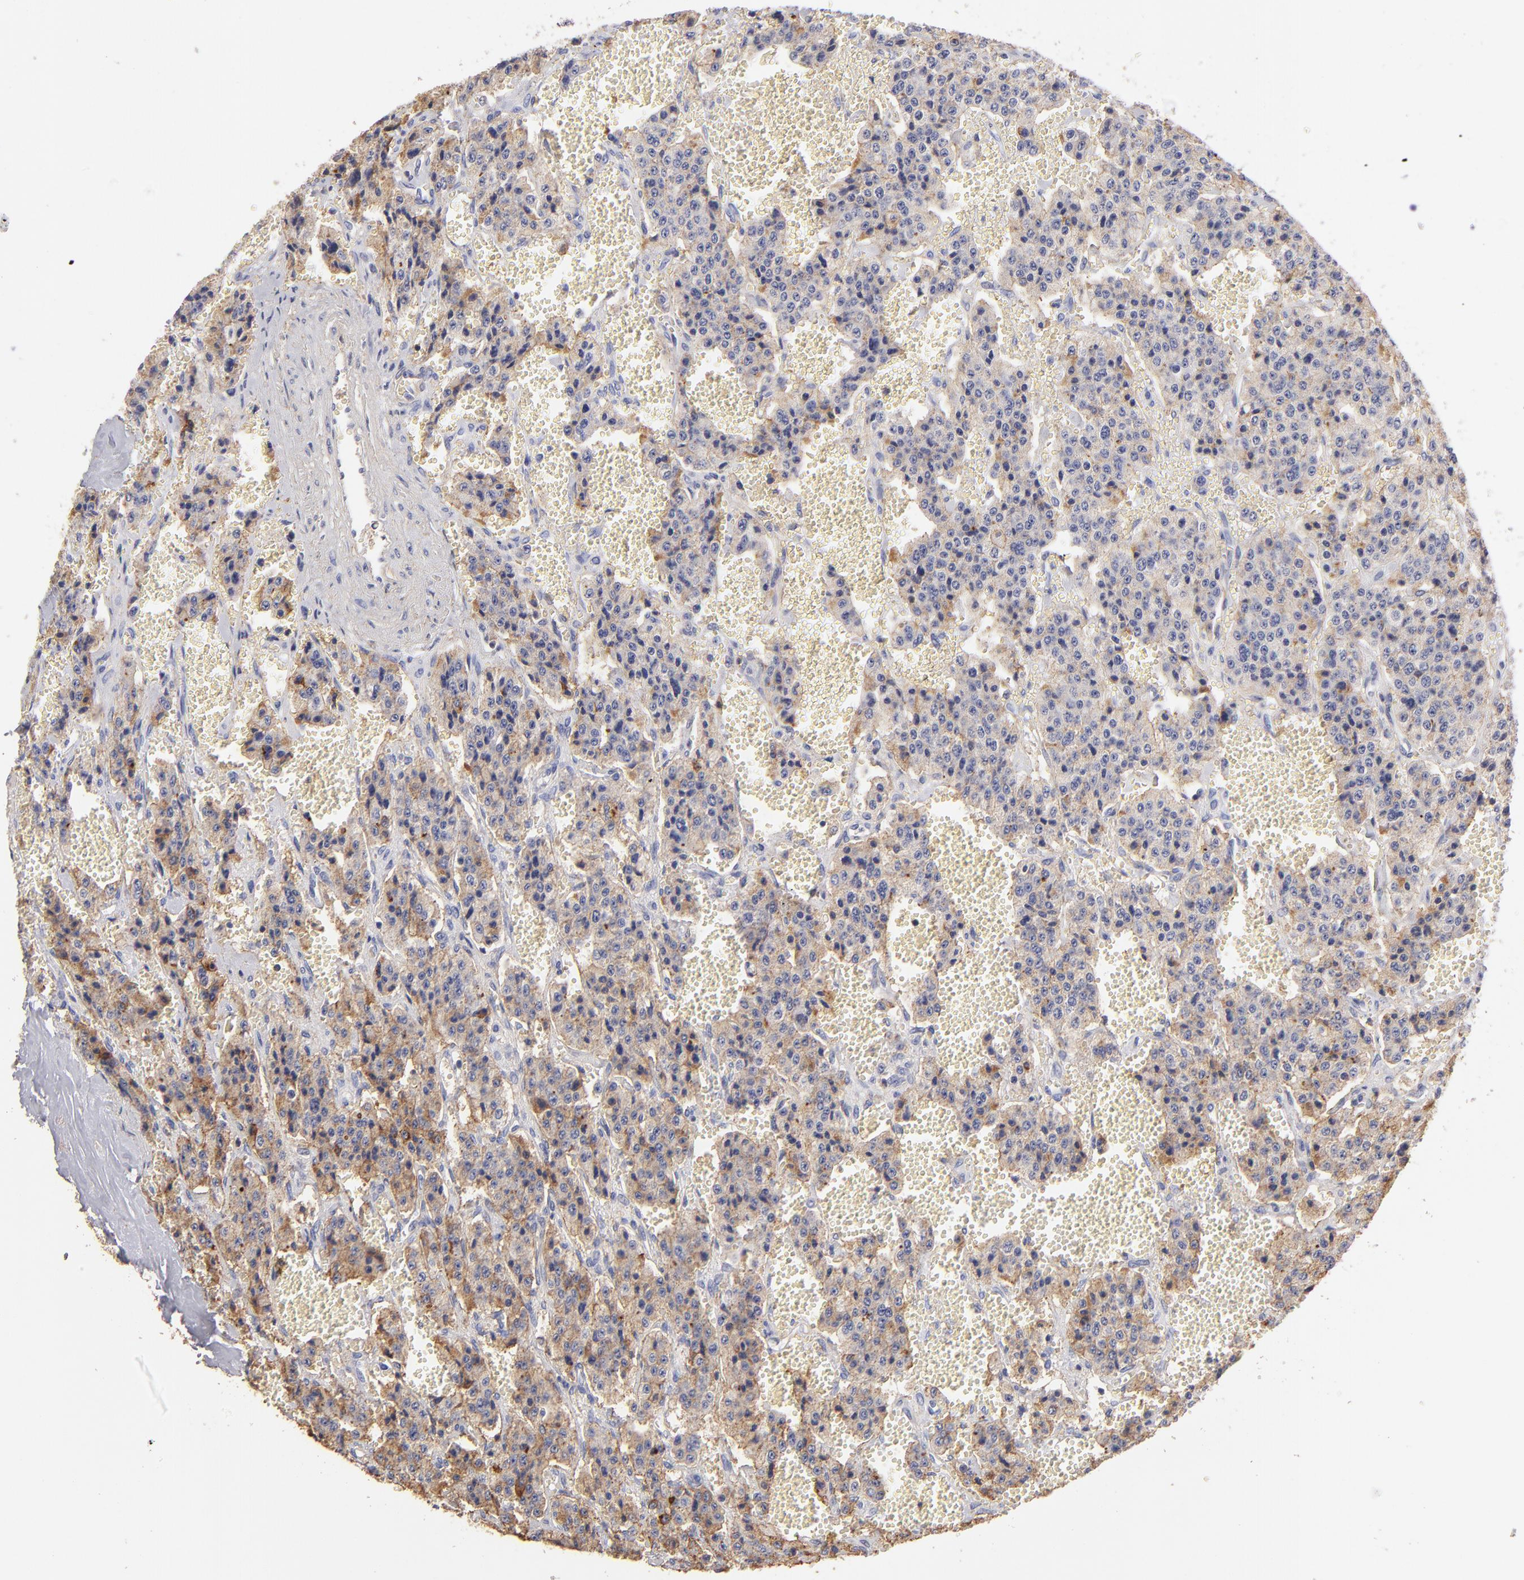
{"staining": {"intensity": "moderate", "quantity": "25%-75%", "location": "cytoplasmic/membranous"}, "tissue": "carcinoid", "cell_type": "Tumor cells", "image_type": "cancer", "snomed": [{"axis": "morphology", "description": "Carcinoid, malignant, NOS"}, {"axis": "topography", "description": "Small intestine"}], "caption": "A high-resolution image shows immunohistochemistry (IHC) staining of carcinoid, which shows moderate cytoplasmic/membranous staining in about 25%-75% of tumor cells.", "gene": "ABCB1", "patient": {"sex": "male", "age": 52}}